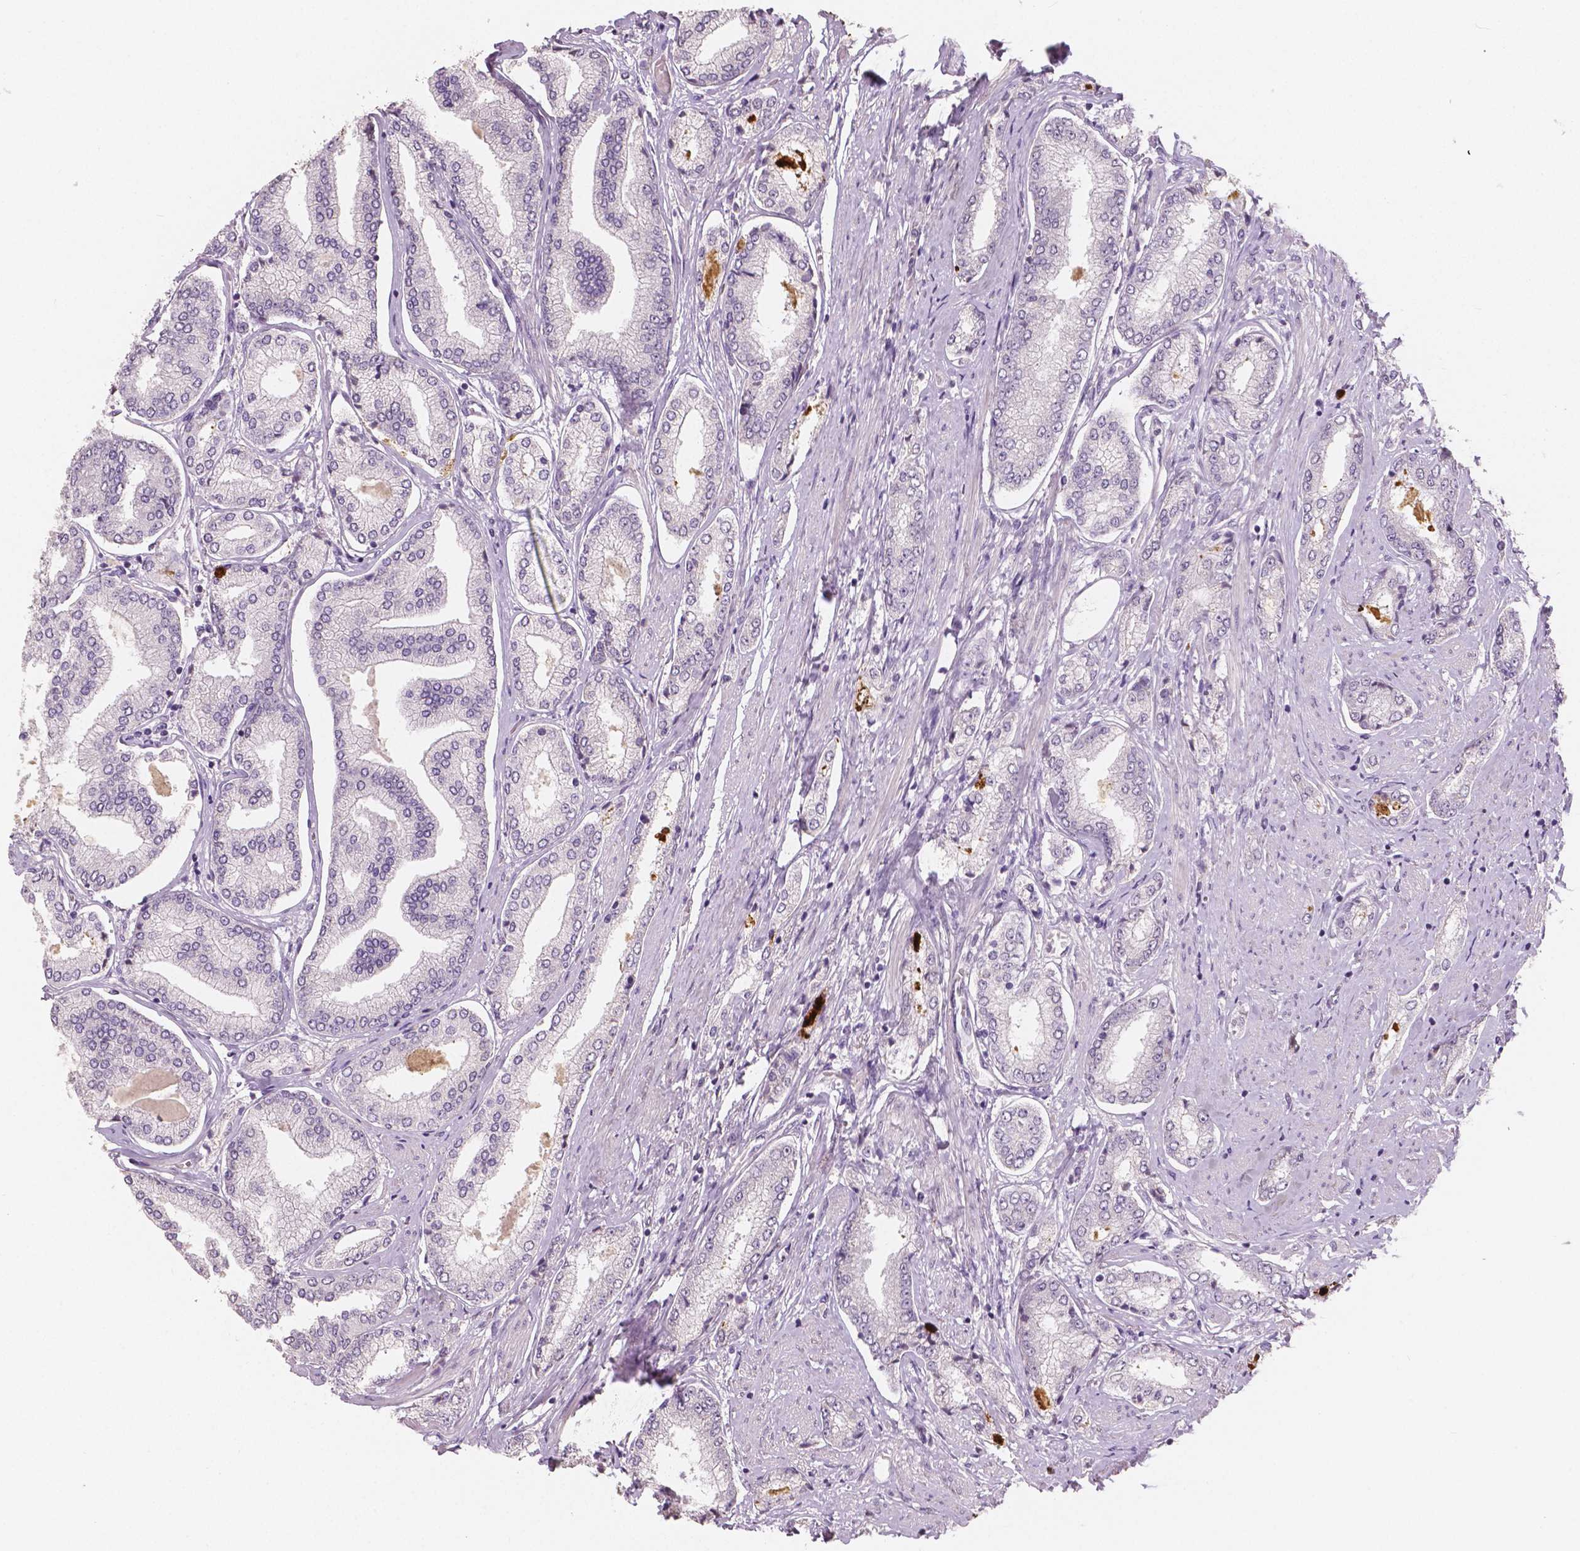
{"staining": {"intensity": "negative", "quantity": "none", "location": "none"}, "tissue": "prostate cancer", "cell_type": "Tumor cells", "image_type": "cancer", "snomed": [{"axis": "morphology", "description": "Adenocarcinoma, NOS"}, {"axis": "topography", "description": "Prostate"}], "caption": "Human prostate cancer (adenocarcinoma) stained for a protein using immunohistochemistry (IHC) shows no expression in tumor cells.", "gene": "APOA4", "patient": {"sex": "male", "age": 63}}